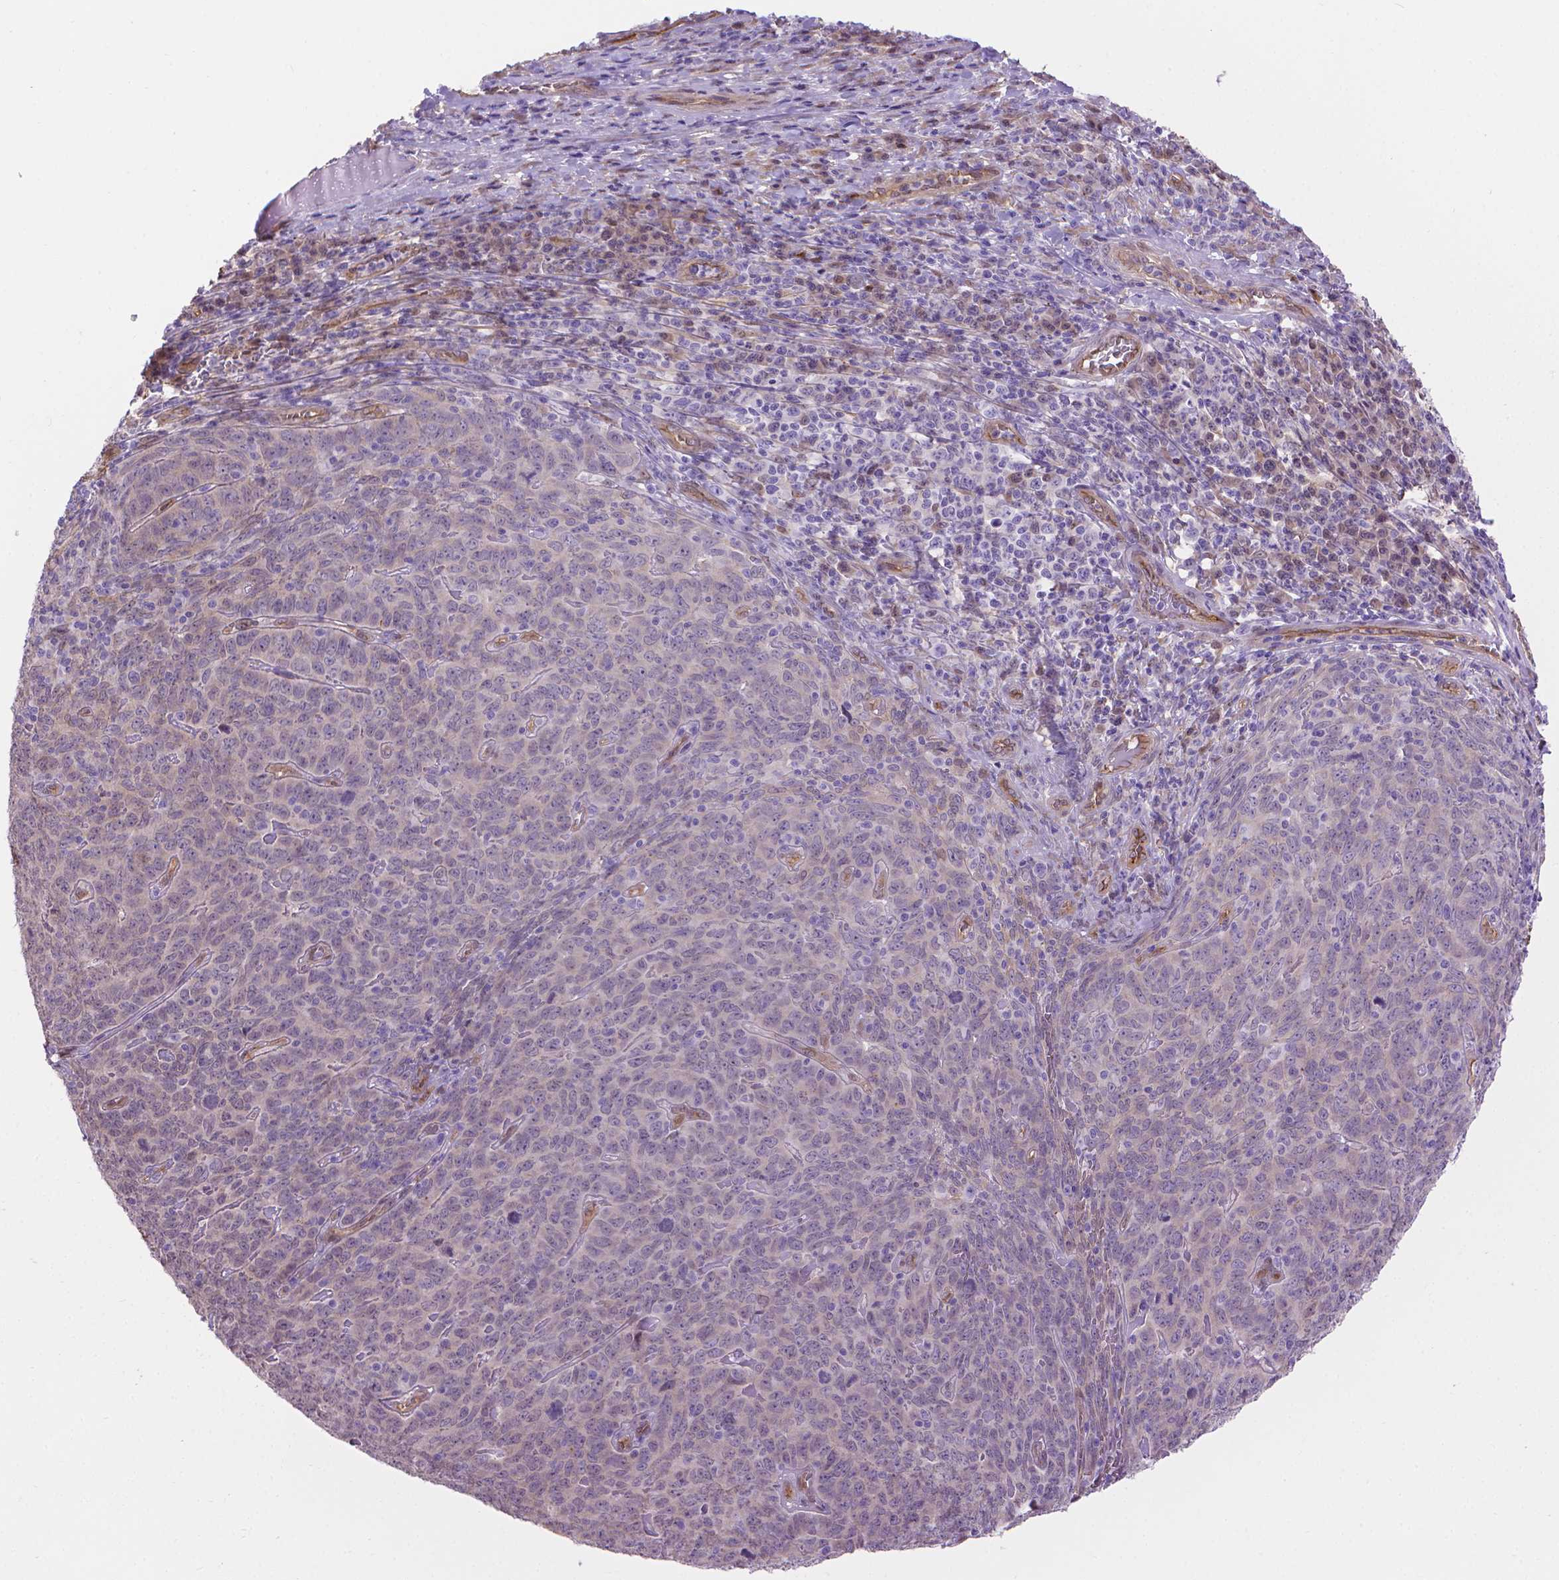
{"staining": {"intensity": "negative", "quantity": "none", "location": "none"}, "tissue": "skin cancer", "cell_type": "Tumor cells", "image_type": "cancer", "snomed": [{"axis": "morphology", "description": "Squamous cell carcinoma, NOS"}, {"axis": "topography", "description": "Skin"}, {"axis": "topography", "description": "Anal"}], "caption": "Skin cancer (squamous cell carcinoma) stained for a protein using immunohistochemistry (IHC) exhibits no staining tumor cells.", "gene": "CLIC4", "patient": {"sex": "female", "age": 51}}